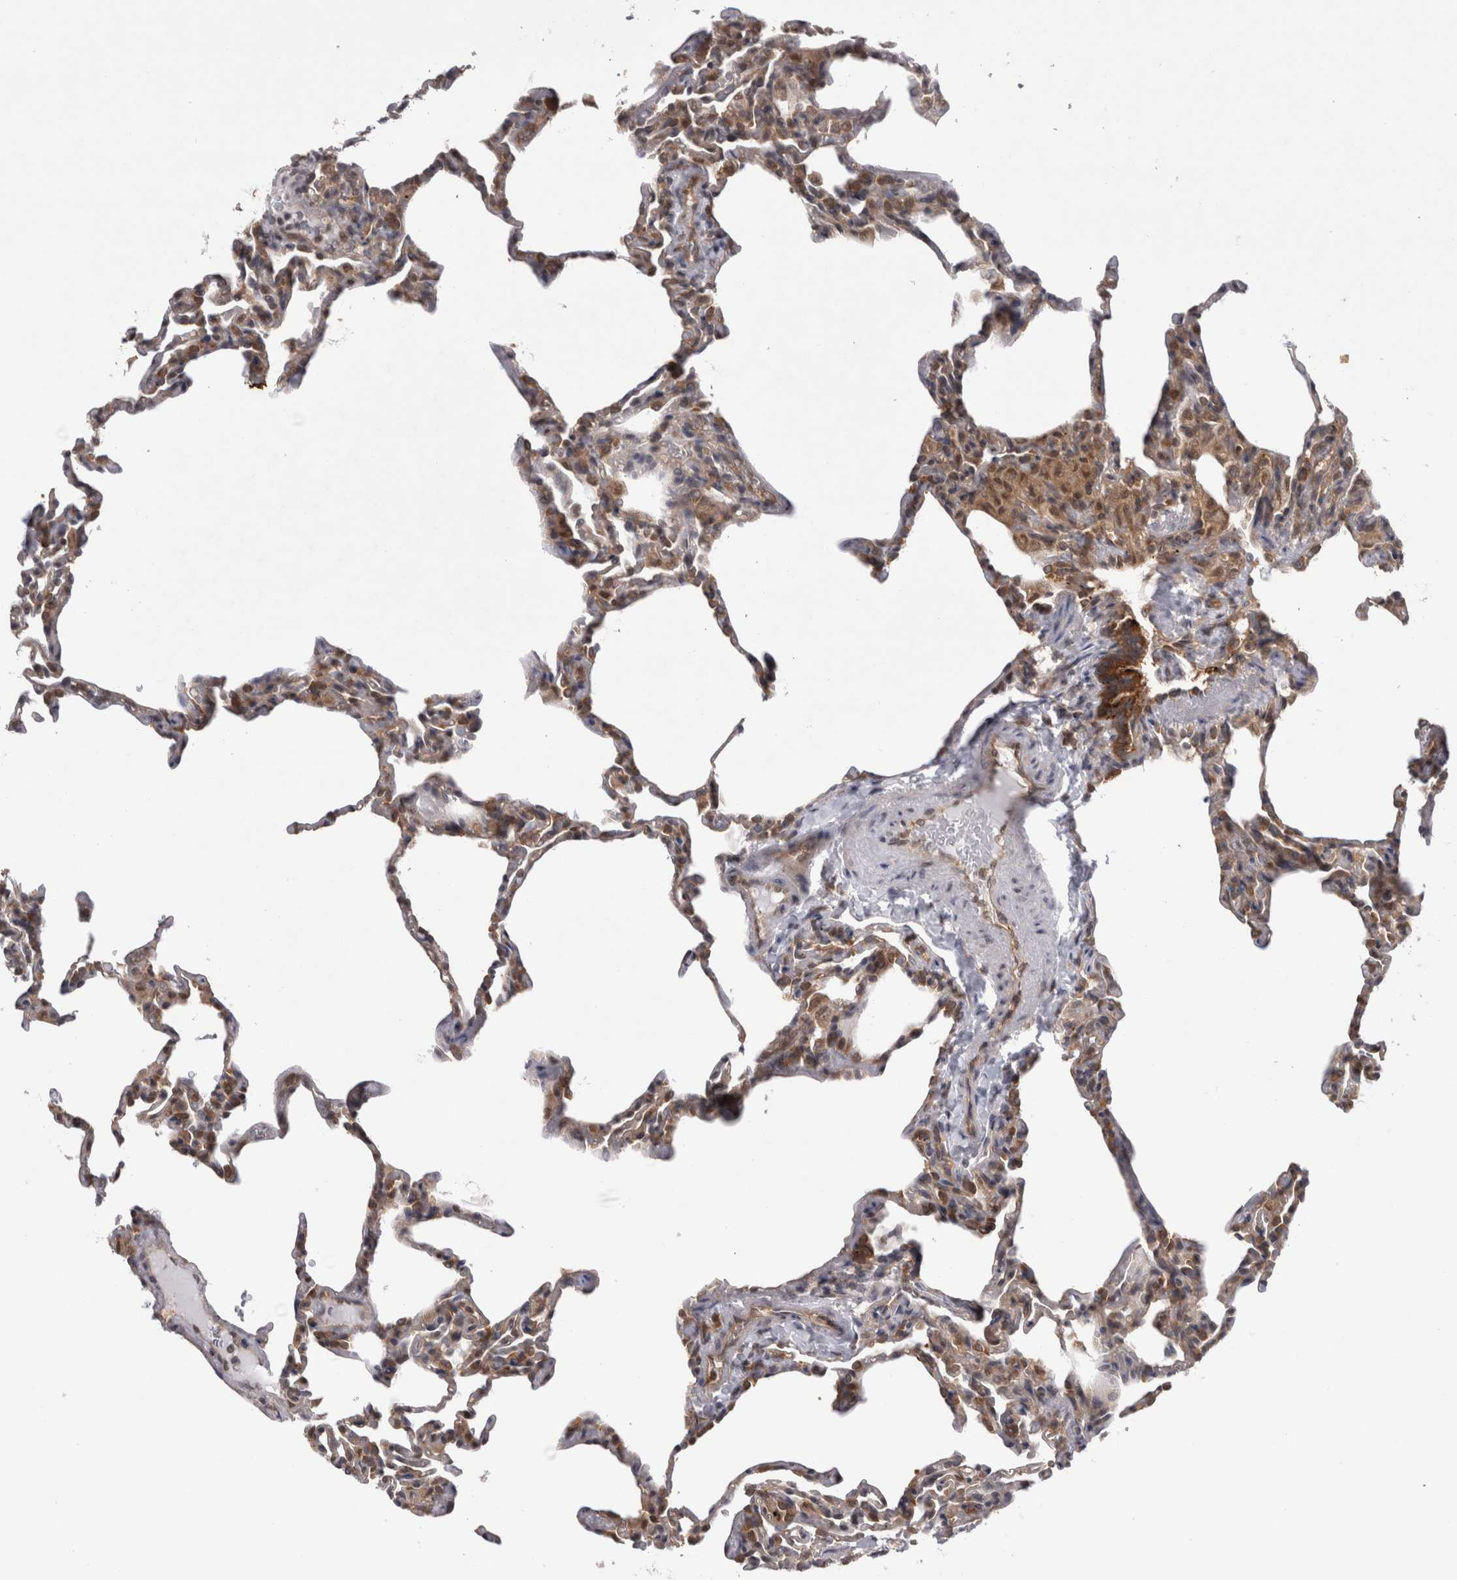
{"staining": {"intensity": "weak", "quantity": "25%-75%", "location": "cytoplasmic/membranous"}, "tissue": "lung", "cell_type": "Alveolar cells", "image_type": "normal", "snomed": [{"axis": "morphology", "description": "Normal tissue, NOS"}, {"axis": "topography", "description": "Lung"}], "caption": "Immunohistochemical staining of benign lung demonstrates low levels of weak cytoplasmic/membranous expression in about 25%-75% of alveolar cells. (DAB = brown stain, brightfield microscopy at high magnification).", "gene": "PSMB2", "patient": {"sex": "male", "age": 20}}